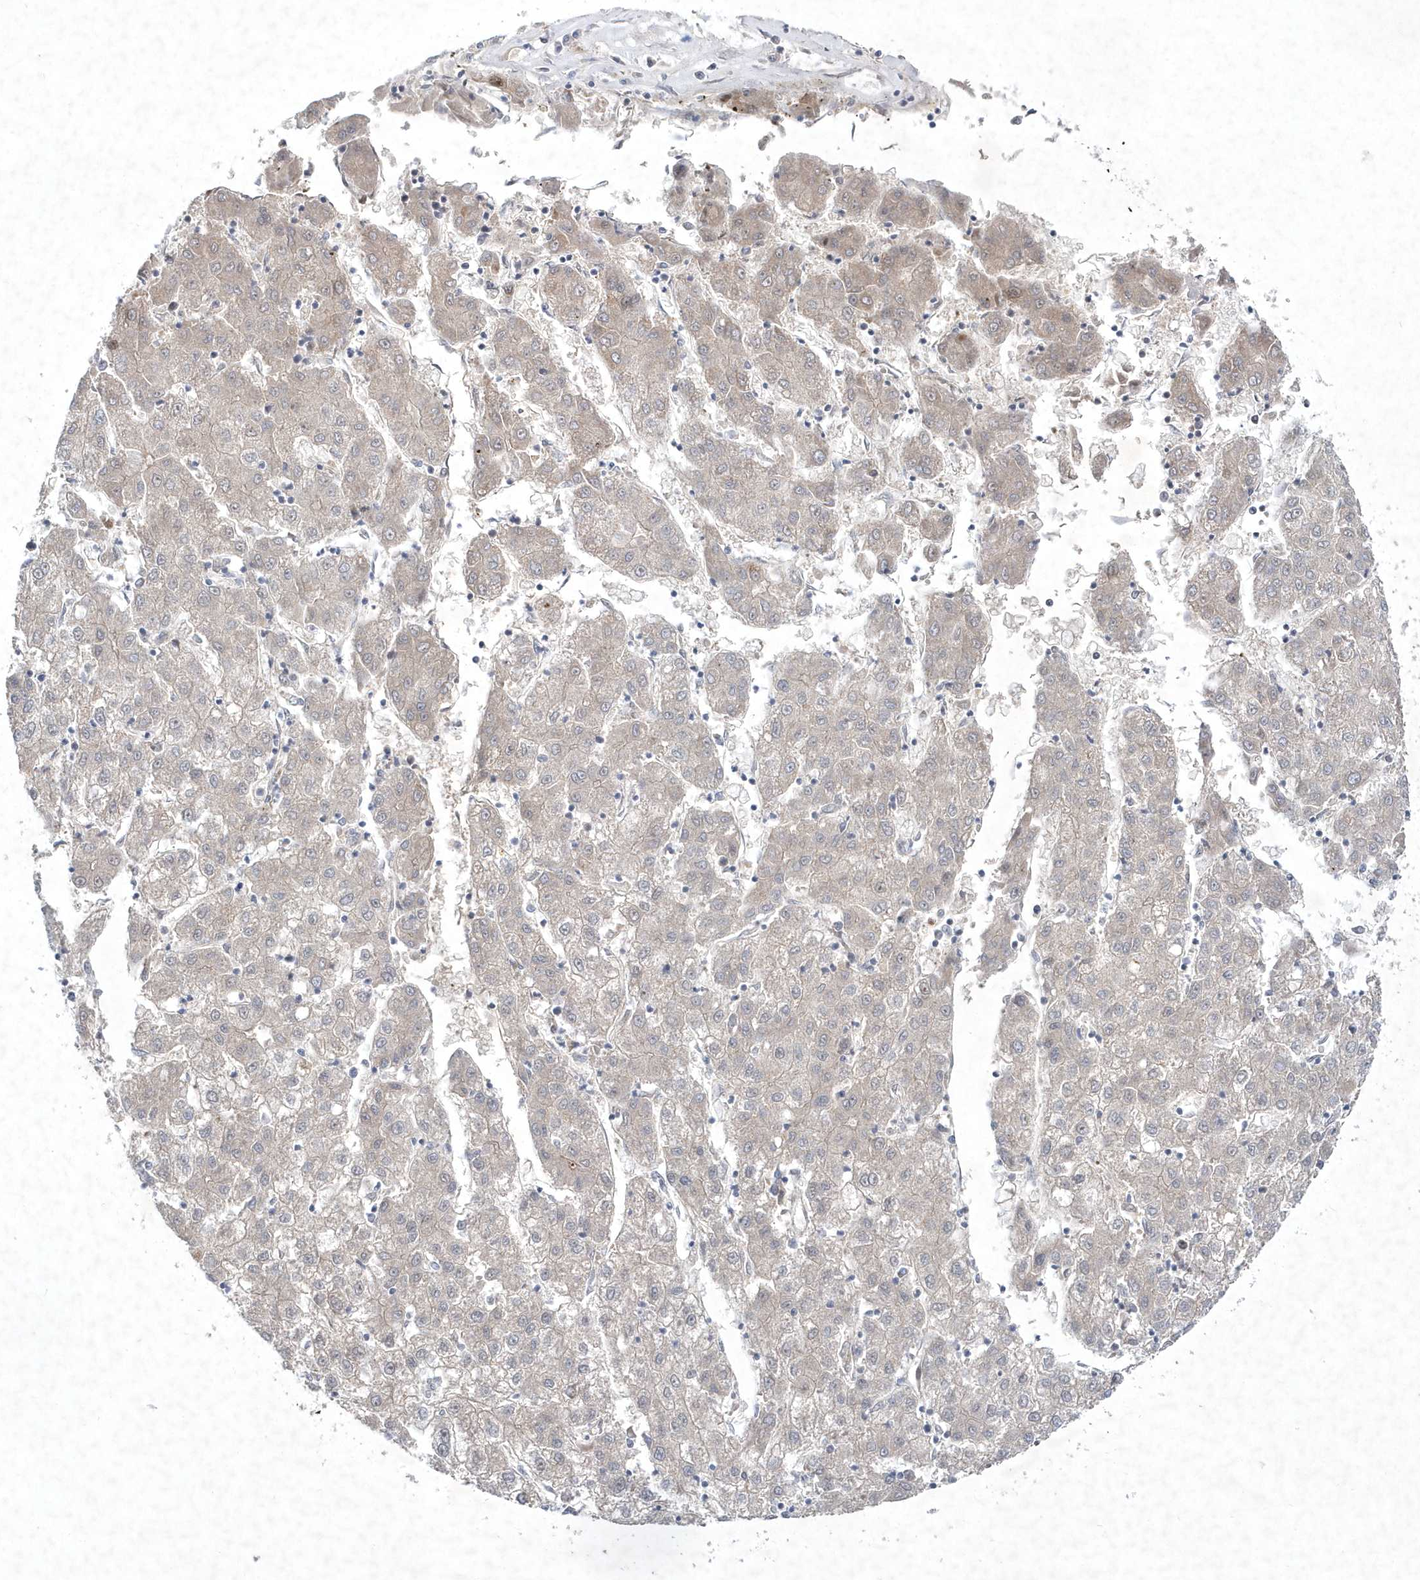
{"staining": {"intensity": "negative", "quantity": "none", "location": "none"}, "tissue": "liver cancer", "cell_type": "Tumor cells", "image_type": "cancer", "snomed": [{"axis": "morphology", "description": "Carcinoma, Hepatocellular, NOS"}, {"axis": "topography", "description": "Liver"}], "caption": "Photomicrograph shows no protein positivity in tumor cells of hepatocellular carcinoma (liver) tissue. (DAB immunohistochemistry (IHC), high magnification).", "gene": "DSPP", "patient": {"sex": "male", "age": 72}}